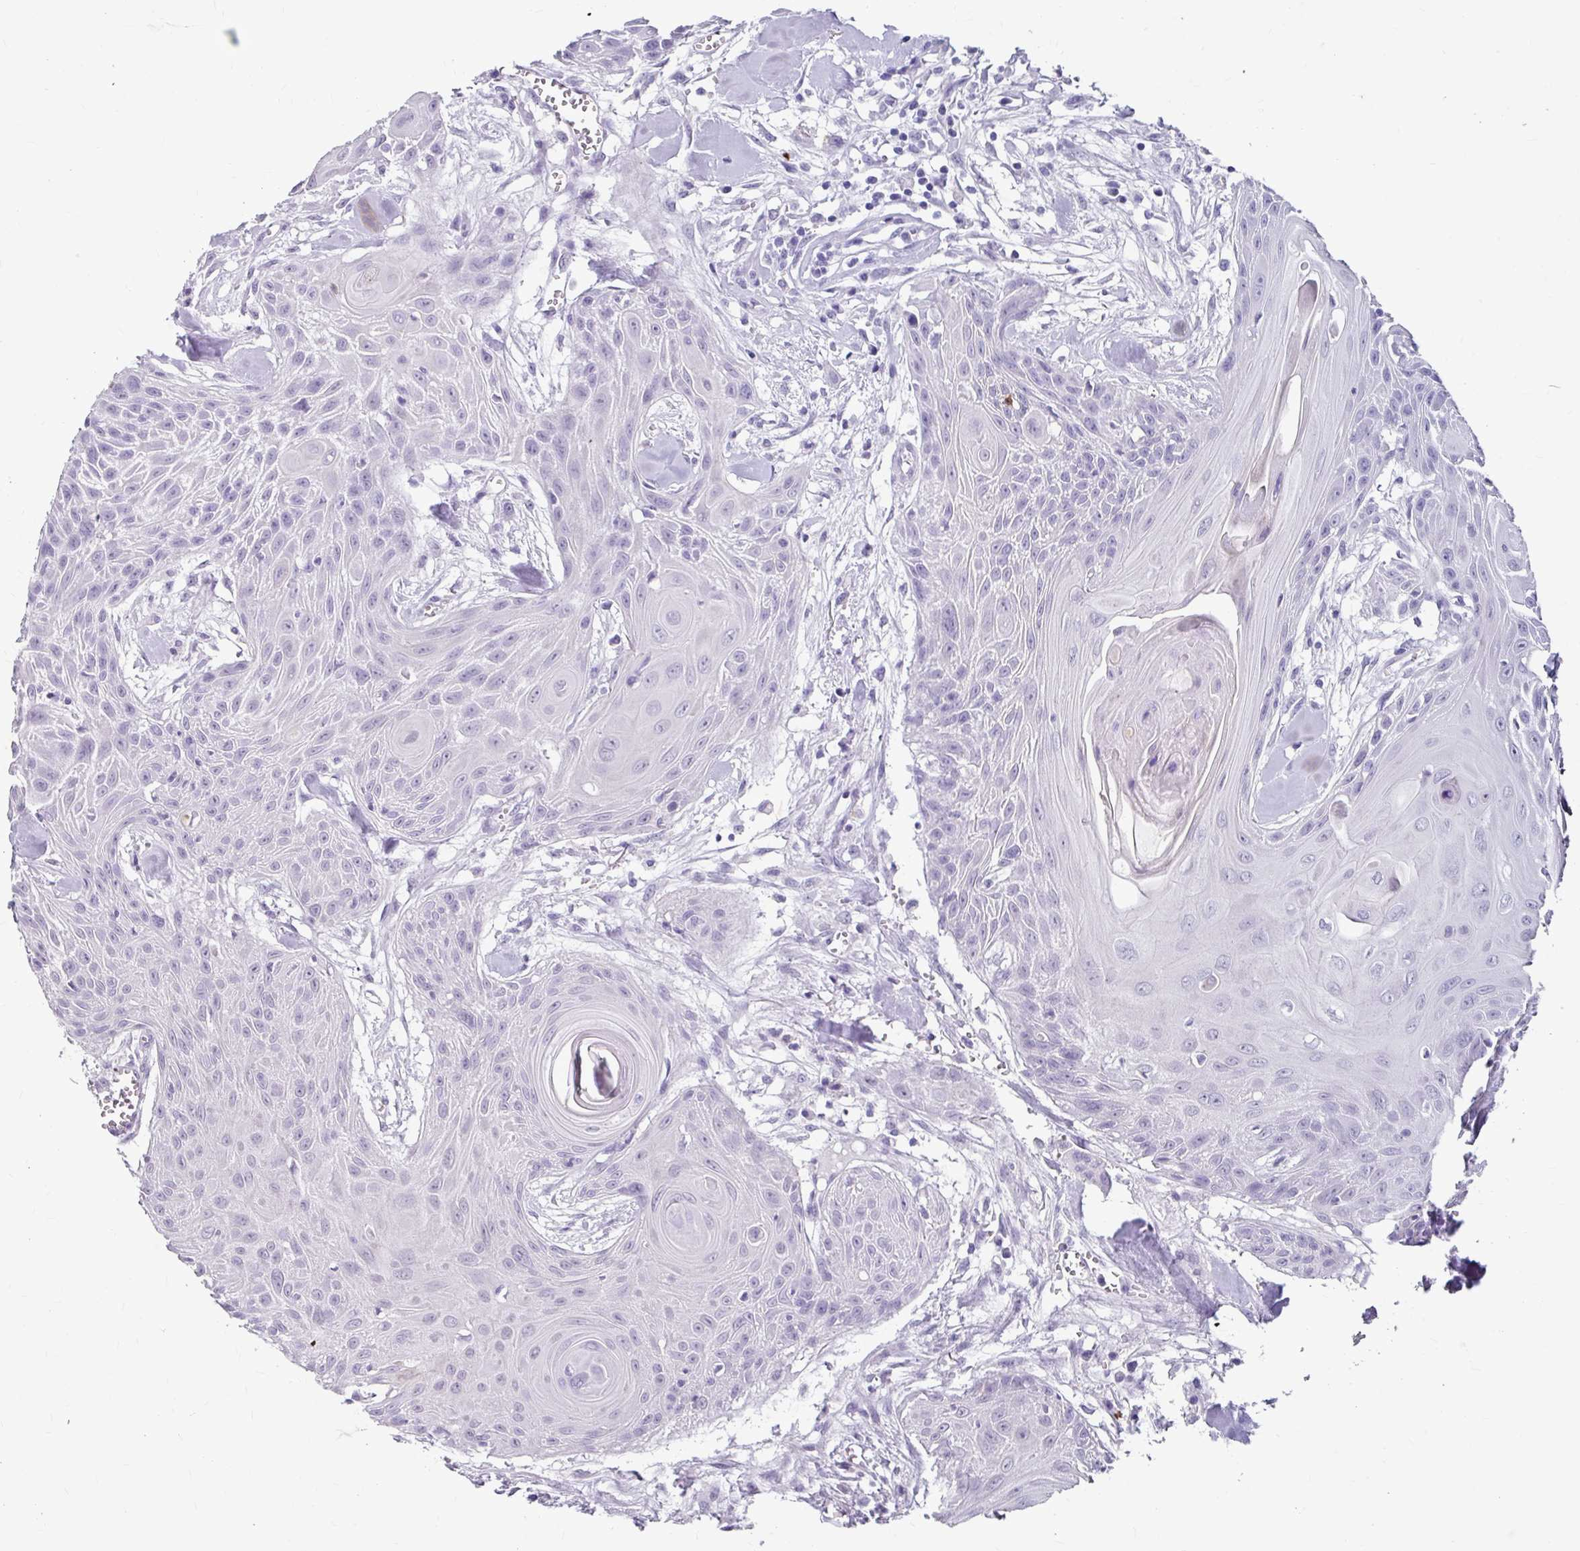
{"staining": {"intensity": "negative", "quantity": "none", "location": "none"}, "tissue": "head and neck cancer", "cell_type": "Tumor cells", "image_type": "cancer", "snomed": [{"axis": "morphology", "description": "Squamous cell carcinoma, NOS"}, {"axis": "topography", "description": "Lymph node"}, {"axis": "topography", "description": "Salivary gland"}, {"axis": "topography", "description": "Head-Neck"}], "caption": "Head and neck squamous cell carcinoma was stained to show a protein in brown. There is no significant staining in tumor cells.", "gene": "ANKRD1", "patient": {"sex": "female", "age": 74}}